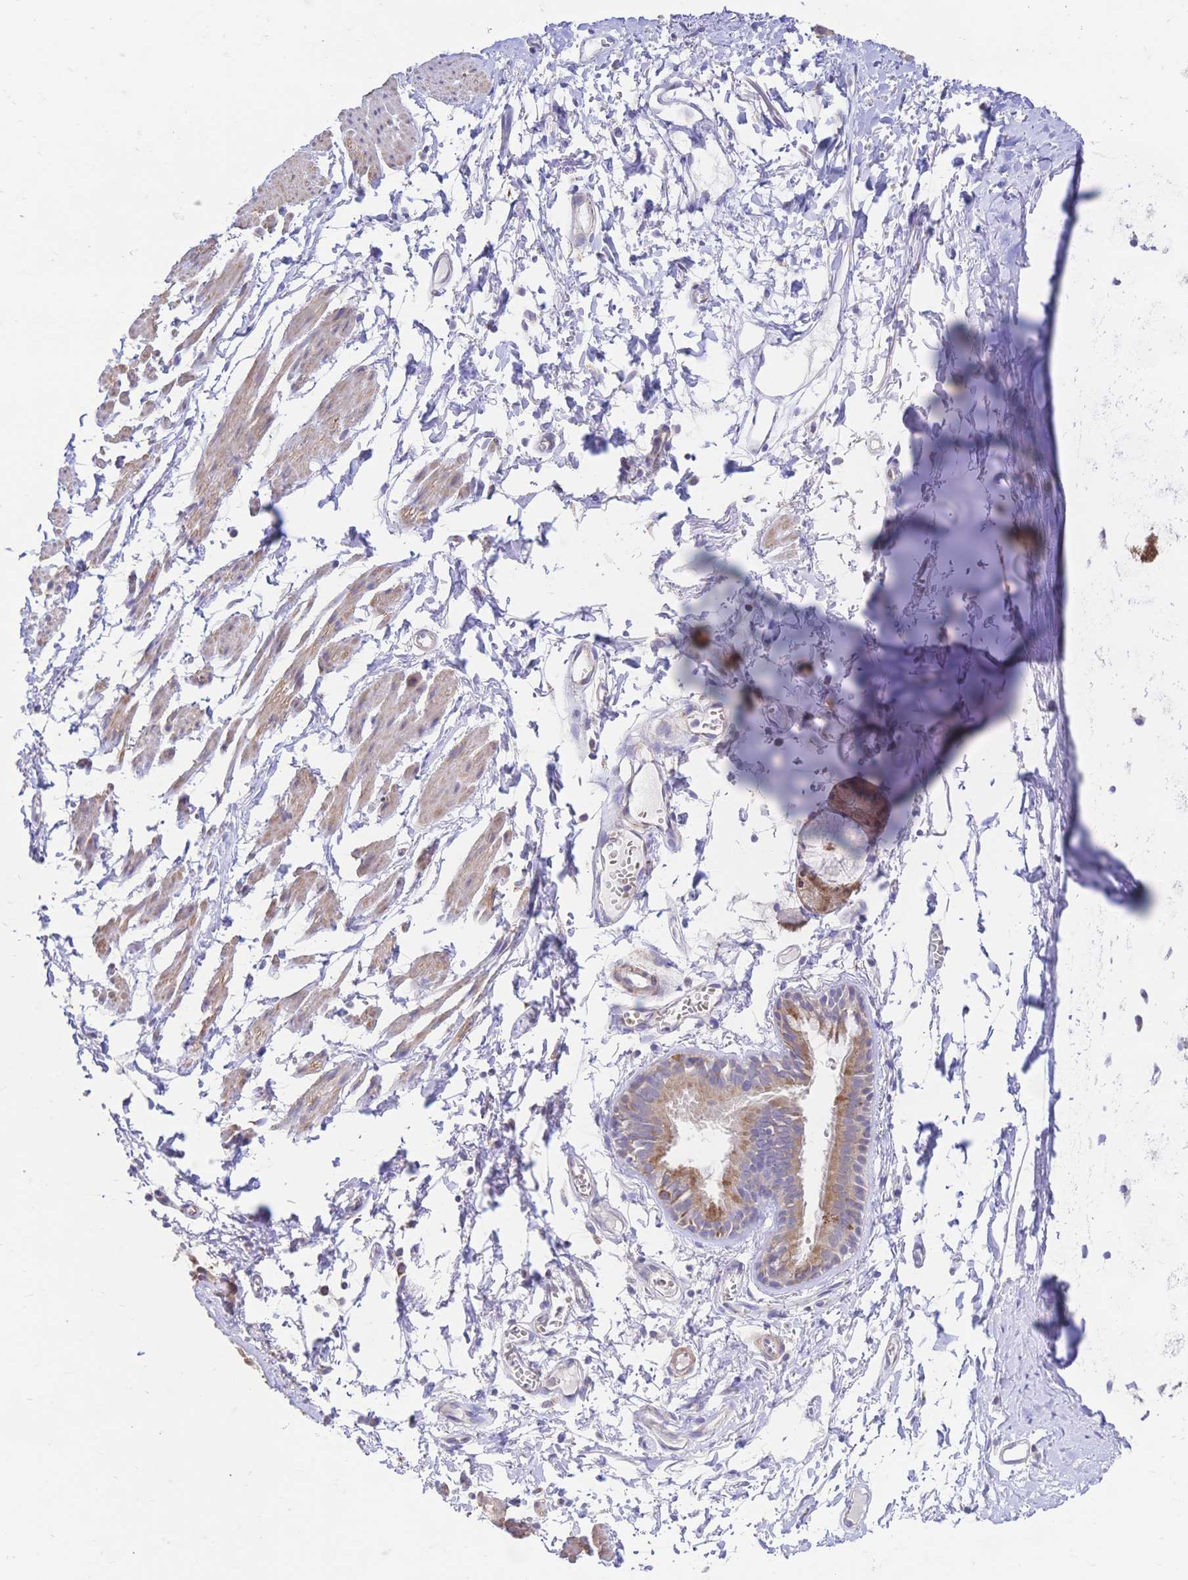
{"staining": {"intensity": "moderate", "quantity": "25%-75%", "location": "cytoplasmic/membranous"}, "tissue": "bronchus", "cell_type": "Respiratory epithelial cells", "image_type": "normal", "snomed": [{"axis": "morphology", "description": "Normal tissue, NOS"}, {"axis": "topography", "description": "Cartilage tissue"}, {"axis": "topography", "description": "Bronchus"}, {"axis": "topography", "description": "Peripheral nerve tissue"}], "caption": "Immunohistochemical staining of normal bronchus exhibits 25%-75% levels of moderate cytoplasmic/membranous protein positivity in about 25%-75% of respiratory epithelial cells.", "gene": "CLEC18A", "patient": {"sex": "female", "age": 59}}